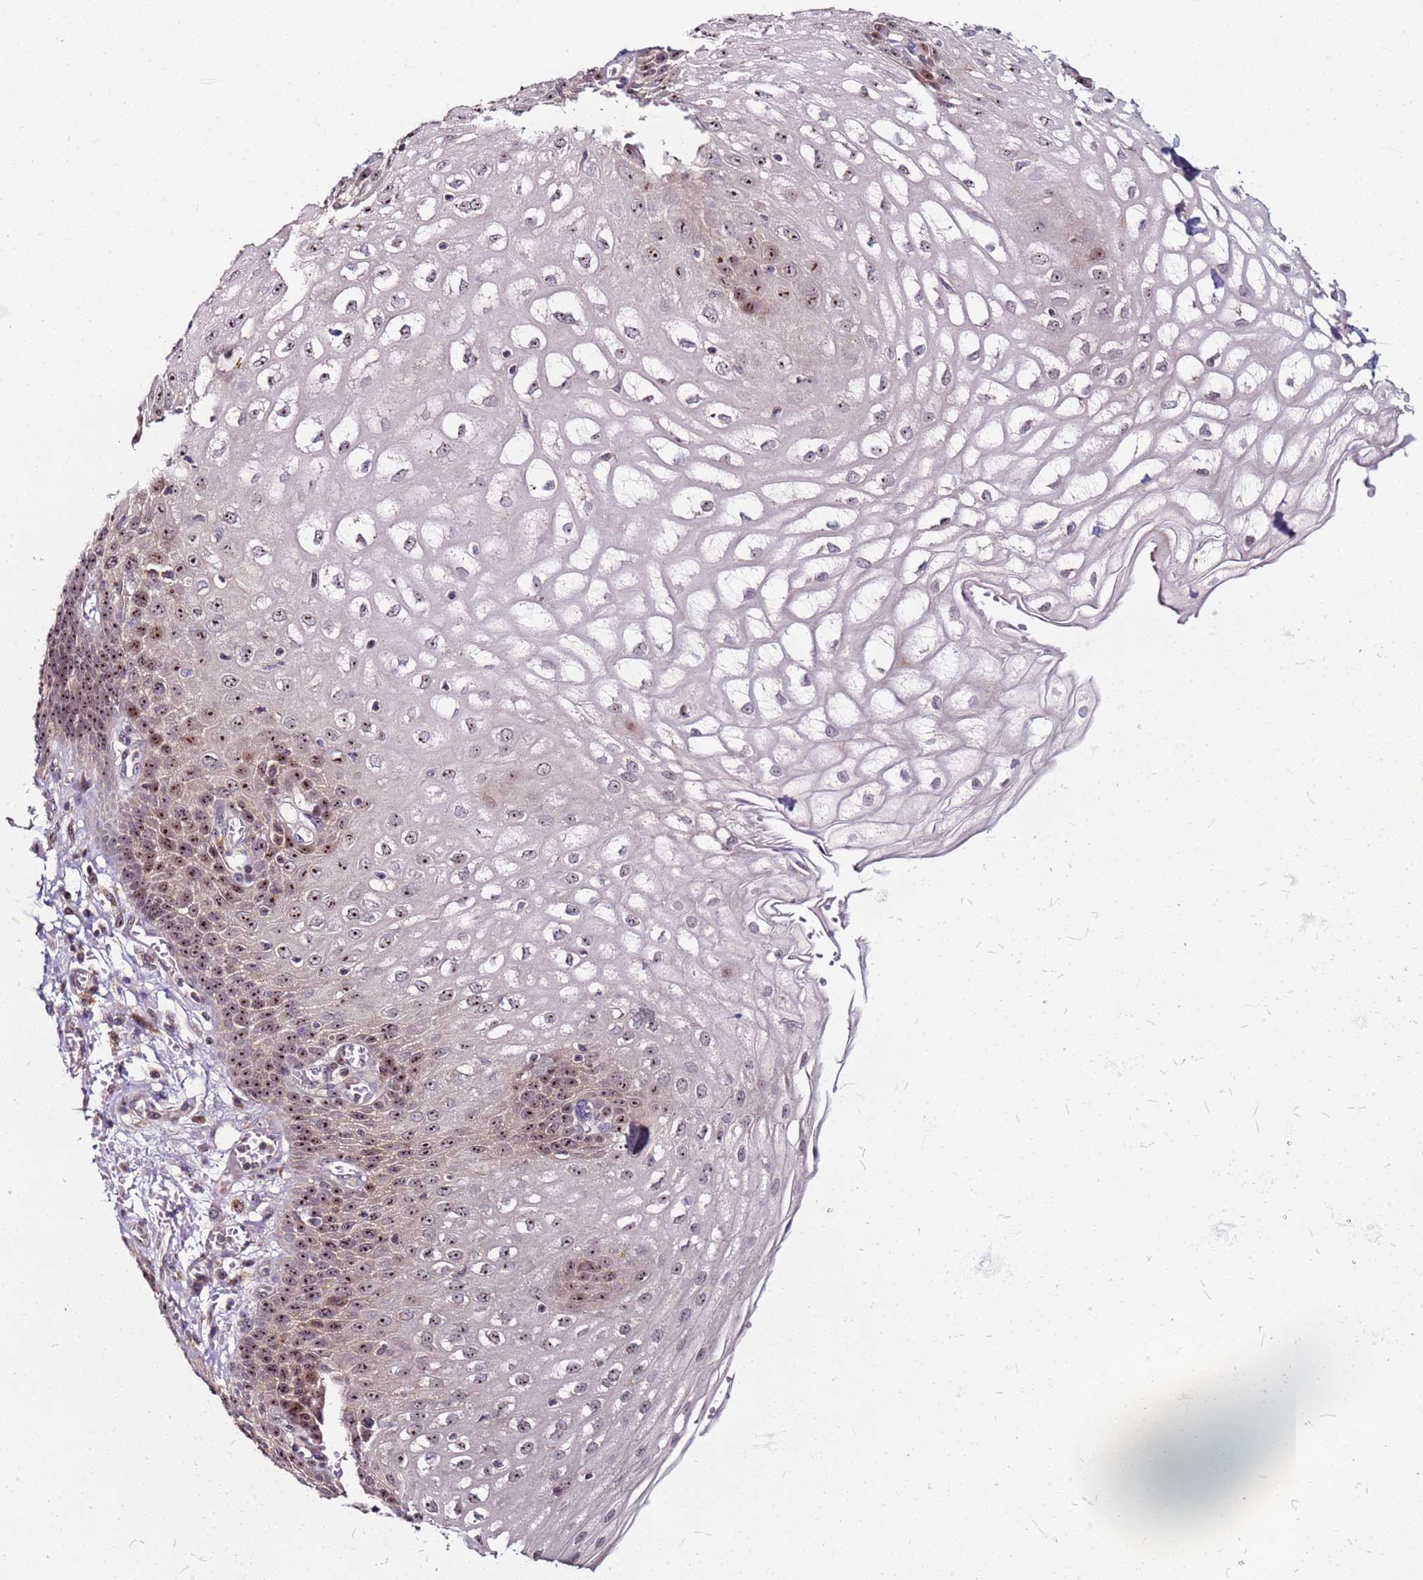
{"staining": {"intensity": "strong", "quantity": "25%-75%", "location": "nuclear"}, "tissue": "esophagus", "cell_type": "Squamous epithelial cells", "image_type": "normal", "snomed": [{"axis": "morphology", "description": "Normal tissue, NOS"}, {"axis": "topography", "description": "Esophagus"}], "caption": "Human esophagus stained with a protein marker exhibits strong staining in squamous epithelial cells.", "gene": "KRI1", "patient": {"sex": "male", "age": 81}}